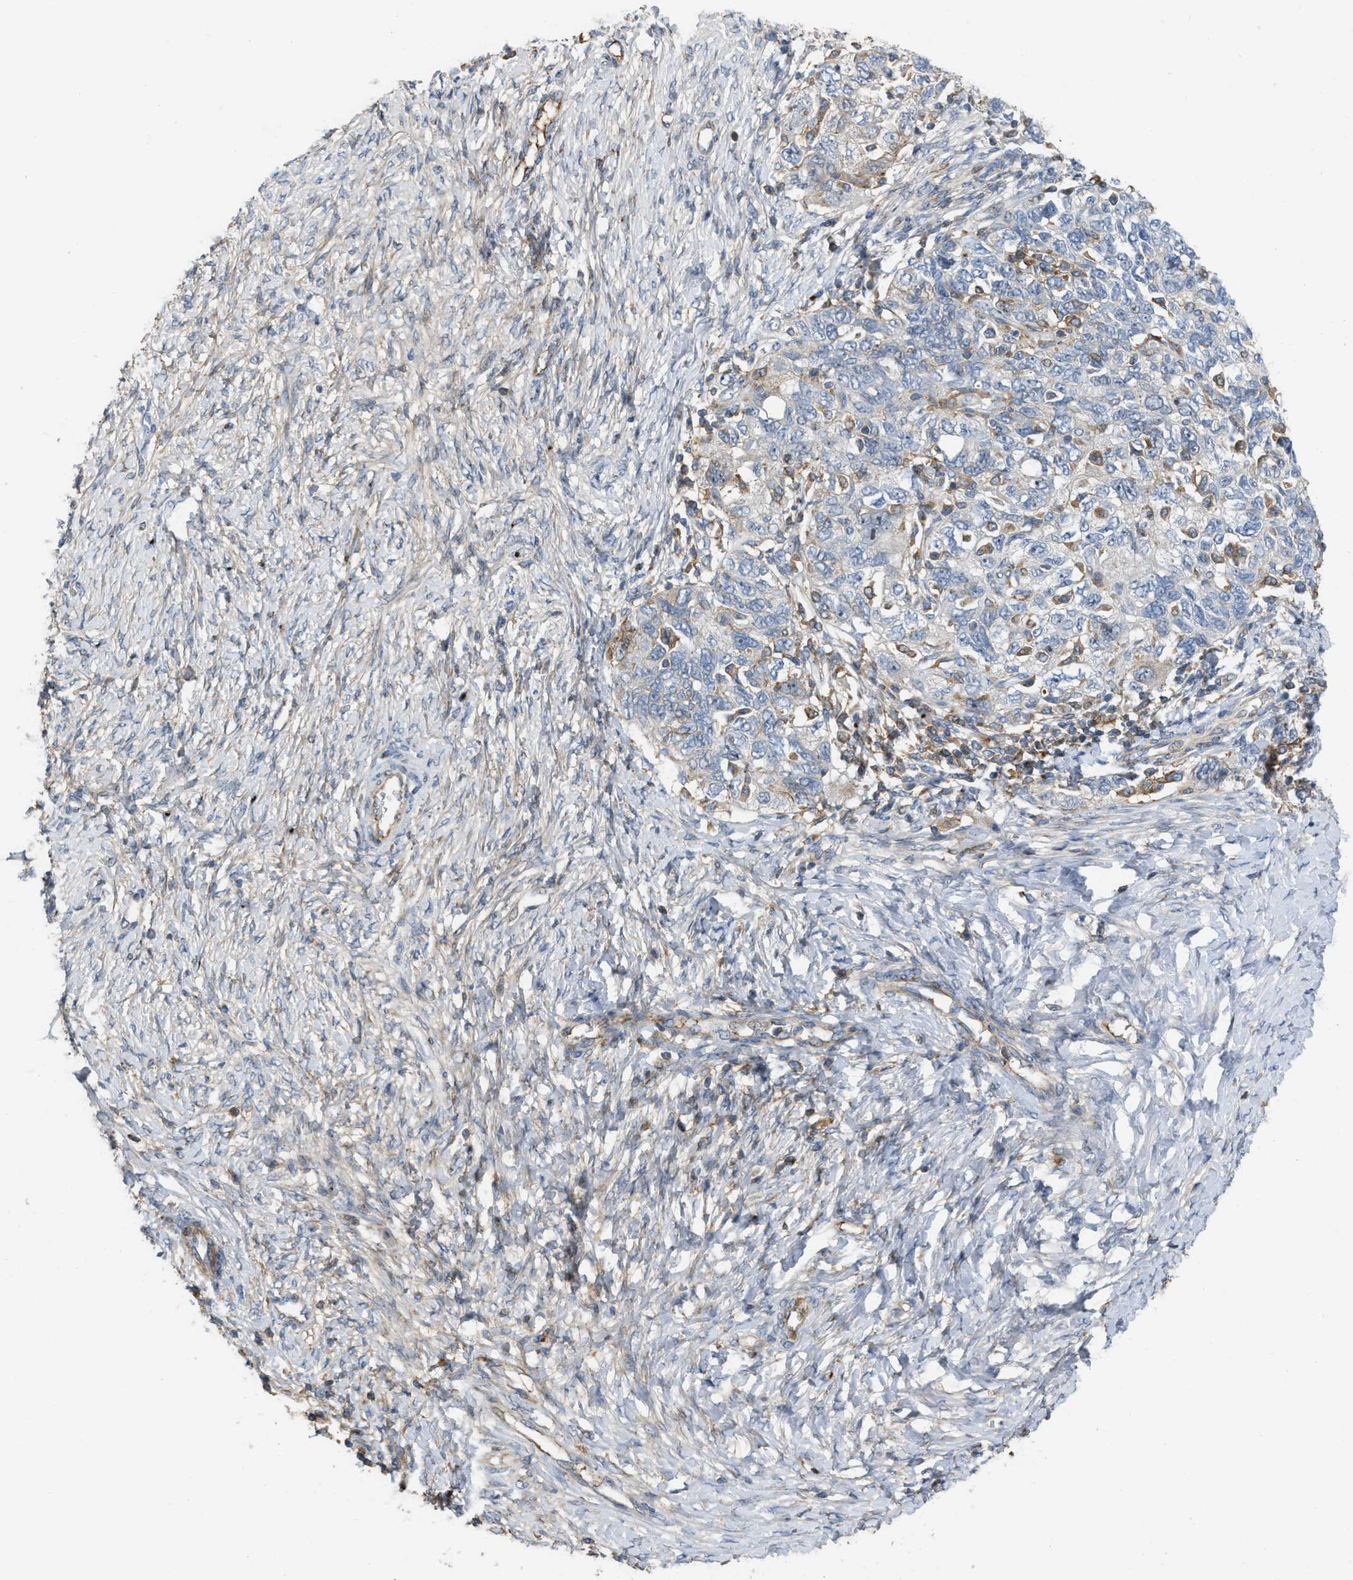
{"staining": {"intensity": "negative", "quantity": "none", "location": "none"}, "tissue": "ovarian cancer", "cell_type": "Tumor cells", "image_type": "cancer", "snomed": [{"axis": "morphology", "description": "Carcinoma, NOS"}, {"axis": "morphology", "description": "Cystadenocarcinoma, serous, NOS"}, {"axis": "topography", "description": "Ovary"}], "caption": "Human ovarian cancer (serous cystadenocarcinoma) stained for a protein using IHC reveals no expression in tumor cells.", "gene": "DIPK1A", "patient": {"sex": "female", "age": 69}}